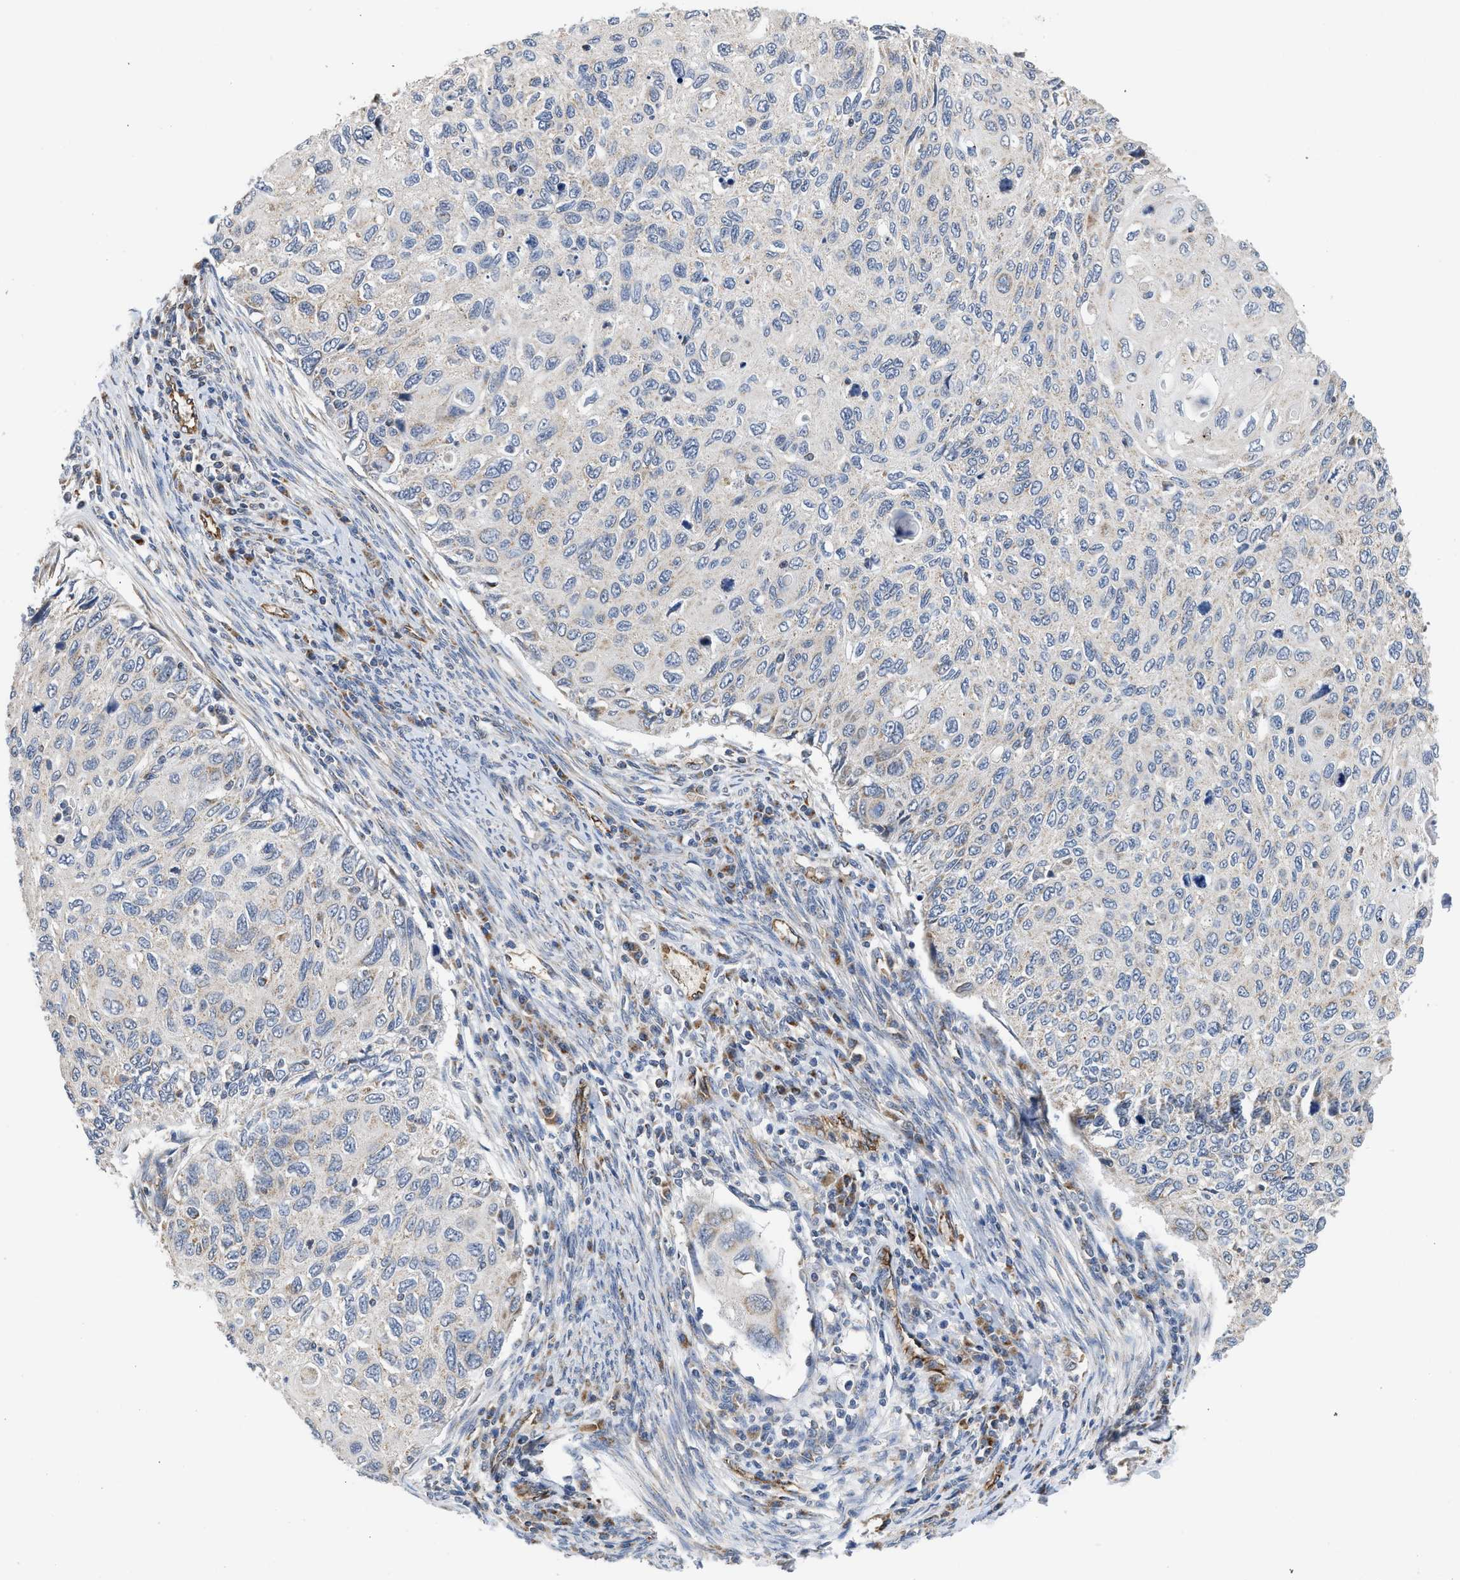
{"staining": {"intensity": "negative", "quantity": "none", "location": "none"}, "tissue": "cervical cancer", "cell_type": "Tumor cells", "image_type": "cancer", "snomed": [{"axis": "morphology", "description": "Squamous cell carcinoma, NOS"}, {"axis": "topography", "description": "Cervix"}], "caption": "DAB (3,3'-diaminobenzidine) immunohistochemical staining of squamous cell carcinoma (cervical) demonstrates no significant staining in tumor cells.", "gene": "PIM1", "patient": {"sex": "female", "age": 70}}